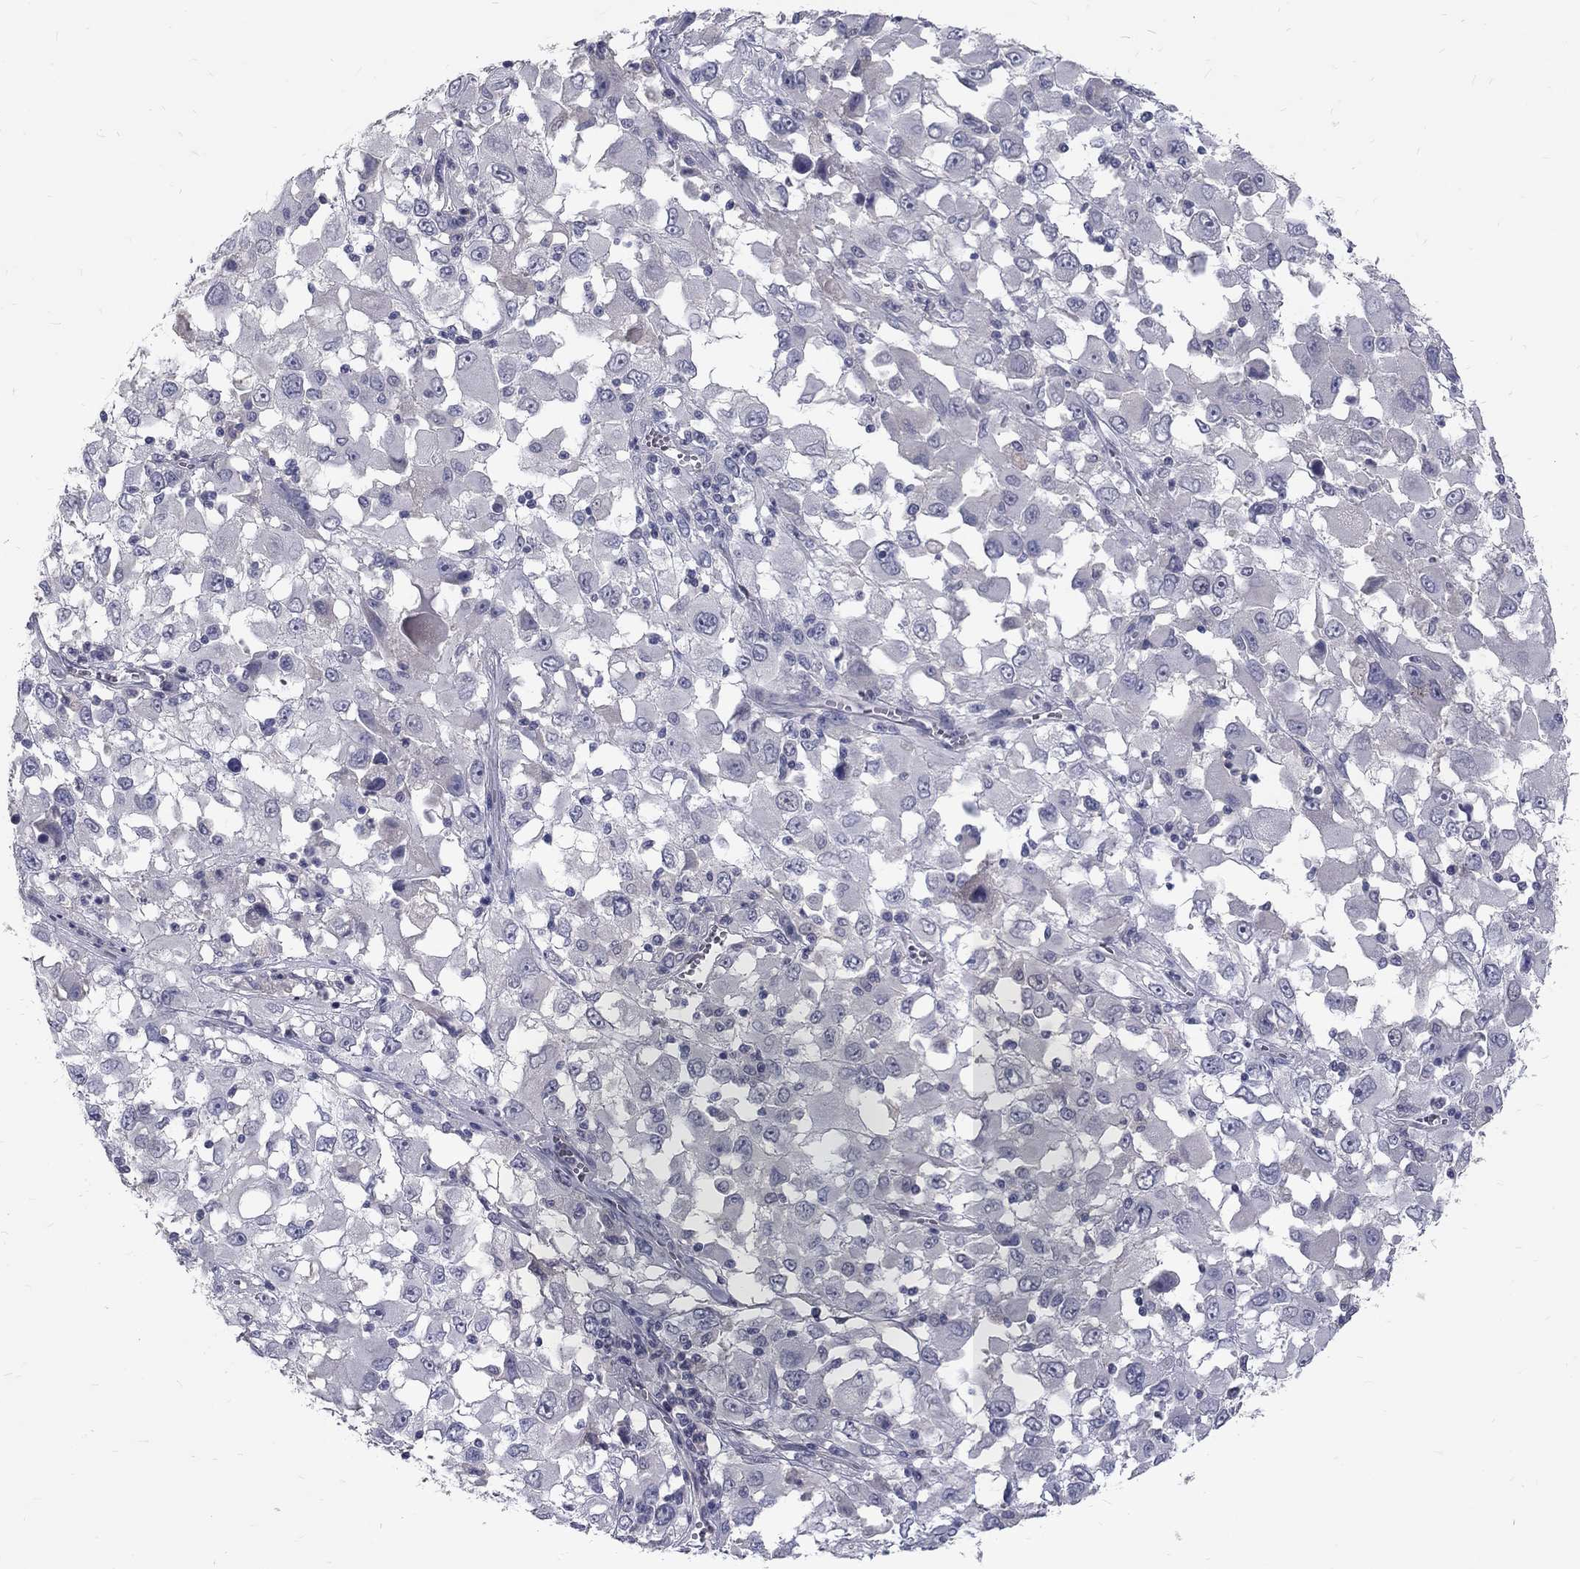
{"staining": {"intensity": "negative", "quantity": "none", "location": "none"}, "tissue": "melanoma", "cell_type": "Tumor cells", "image_type": "cancer", "snomed": [{"axis": "morphology", "description": "Malignant melanoma, Metastatic site"}, {"axis": "topography", "description": "Soft tissue"}], "caption": "The IHC image has no significant staining in tumor cells of melanoma tissue. The staining is performed using DAB (3,3'-diaminobenzidine) brown chromogen with nuclei counter-stained in using hematoxylin.", "gene": "NOS1", "patient": {"sex": "male", "age": 50}}